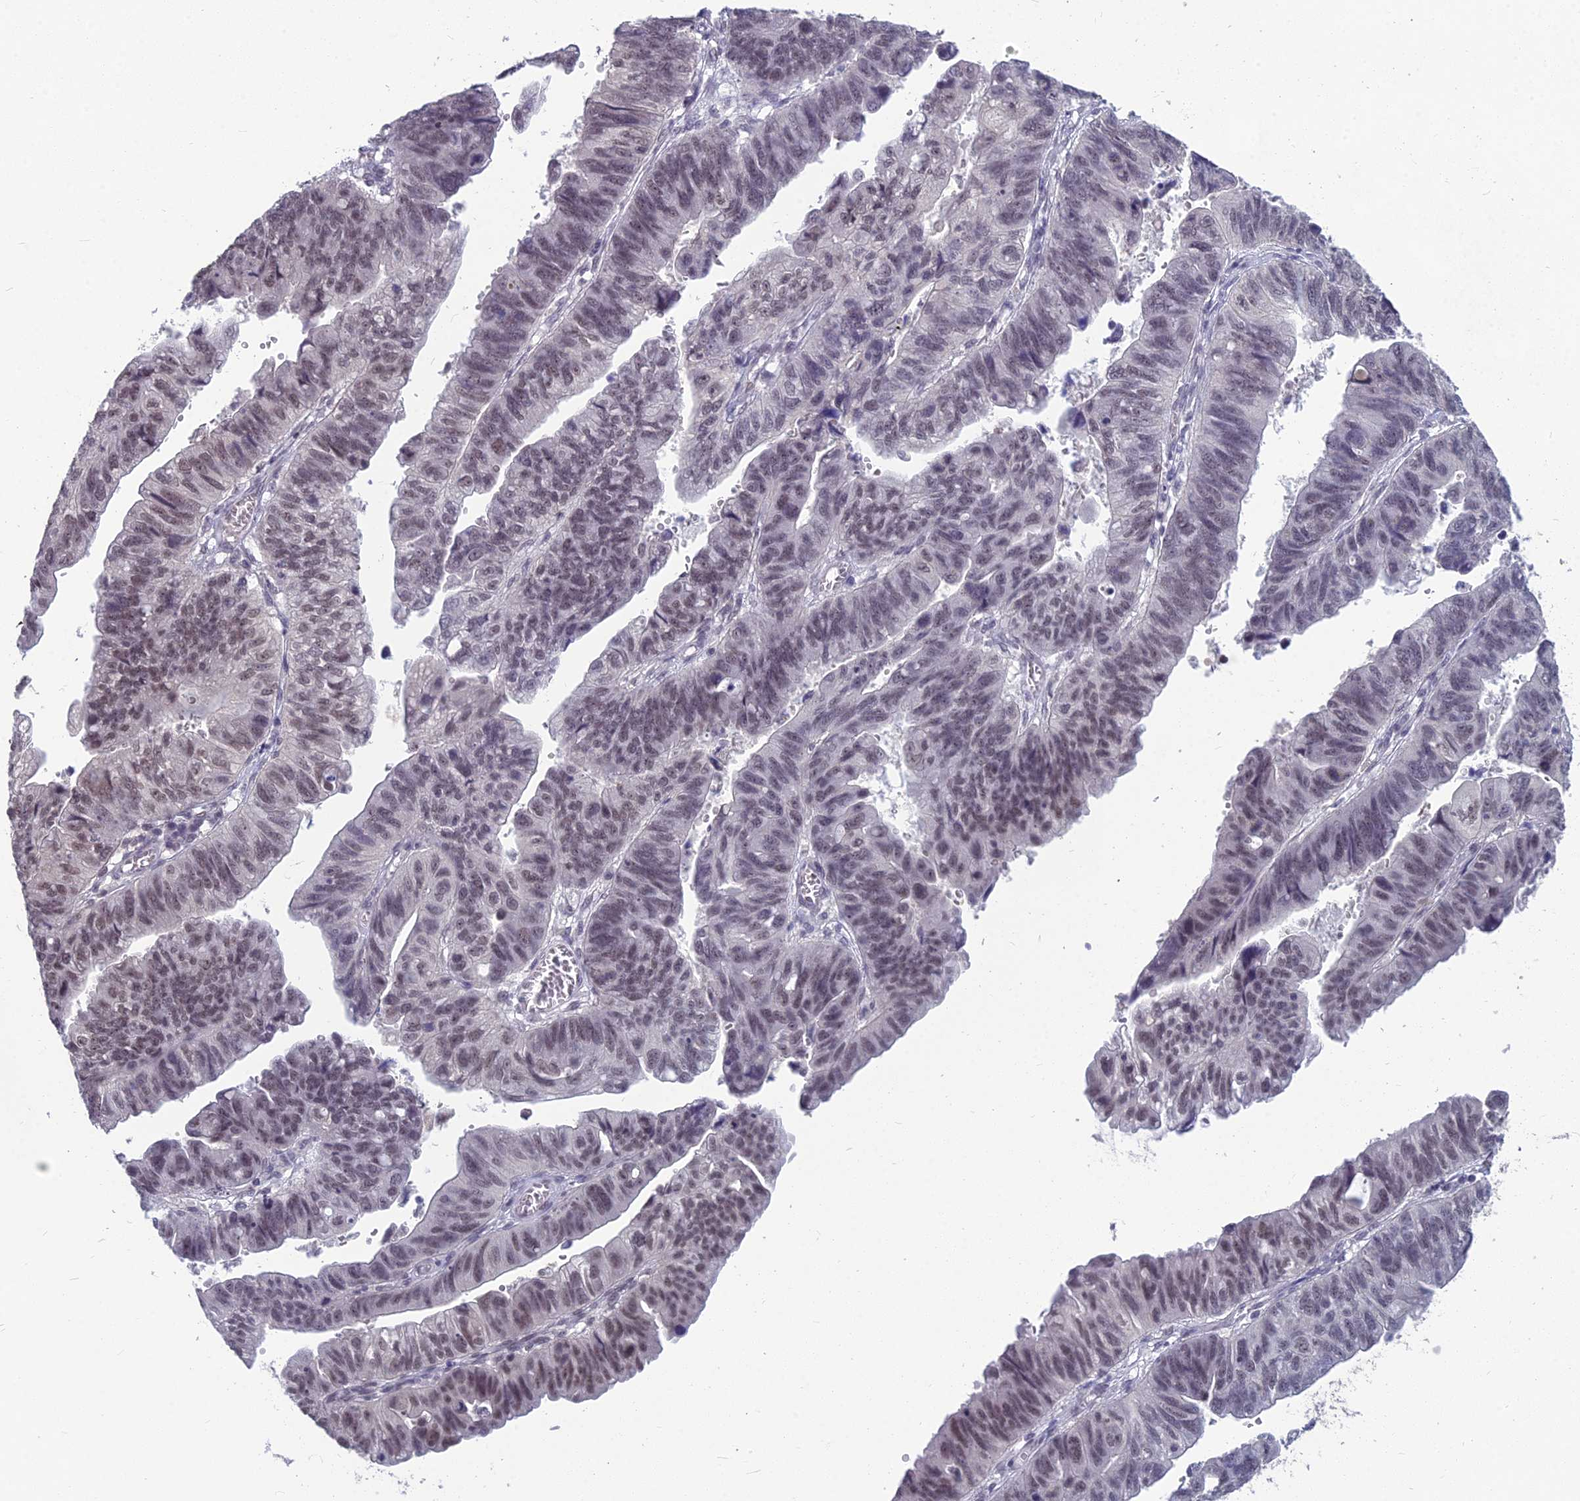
{"staining": {"intensity": "moderate", "quantity": "25%-75%", "location": "nuclear"}, "tissue": "stomach cancer", "cell_type": "Tumor cells", "image_type": "cancer", "snomed": [{"axis": "morphology", "description": "Adenocarcinoma, NOS"}, {"axis": "topography", "description": "Stomach"}], "caption": "An image of stomach cancer (adenocarcinoma) stained for a protein shows moderate nuclear brown staining in tumor cells.", "gene": "KAT7", "patient": {"sex": "male", "age": 59}}